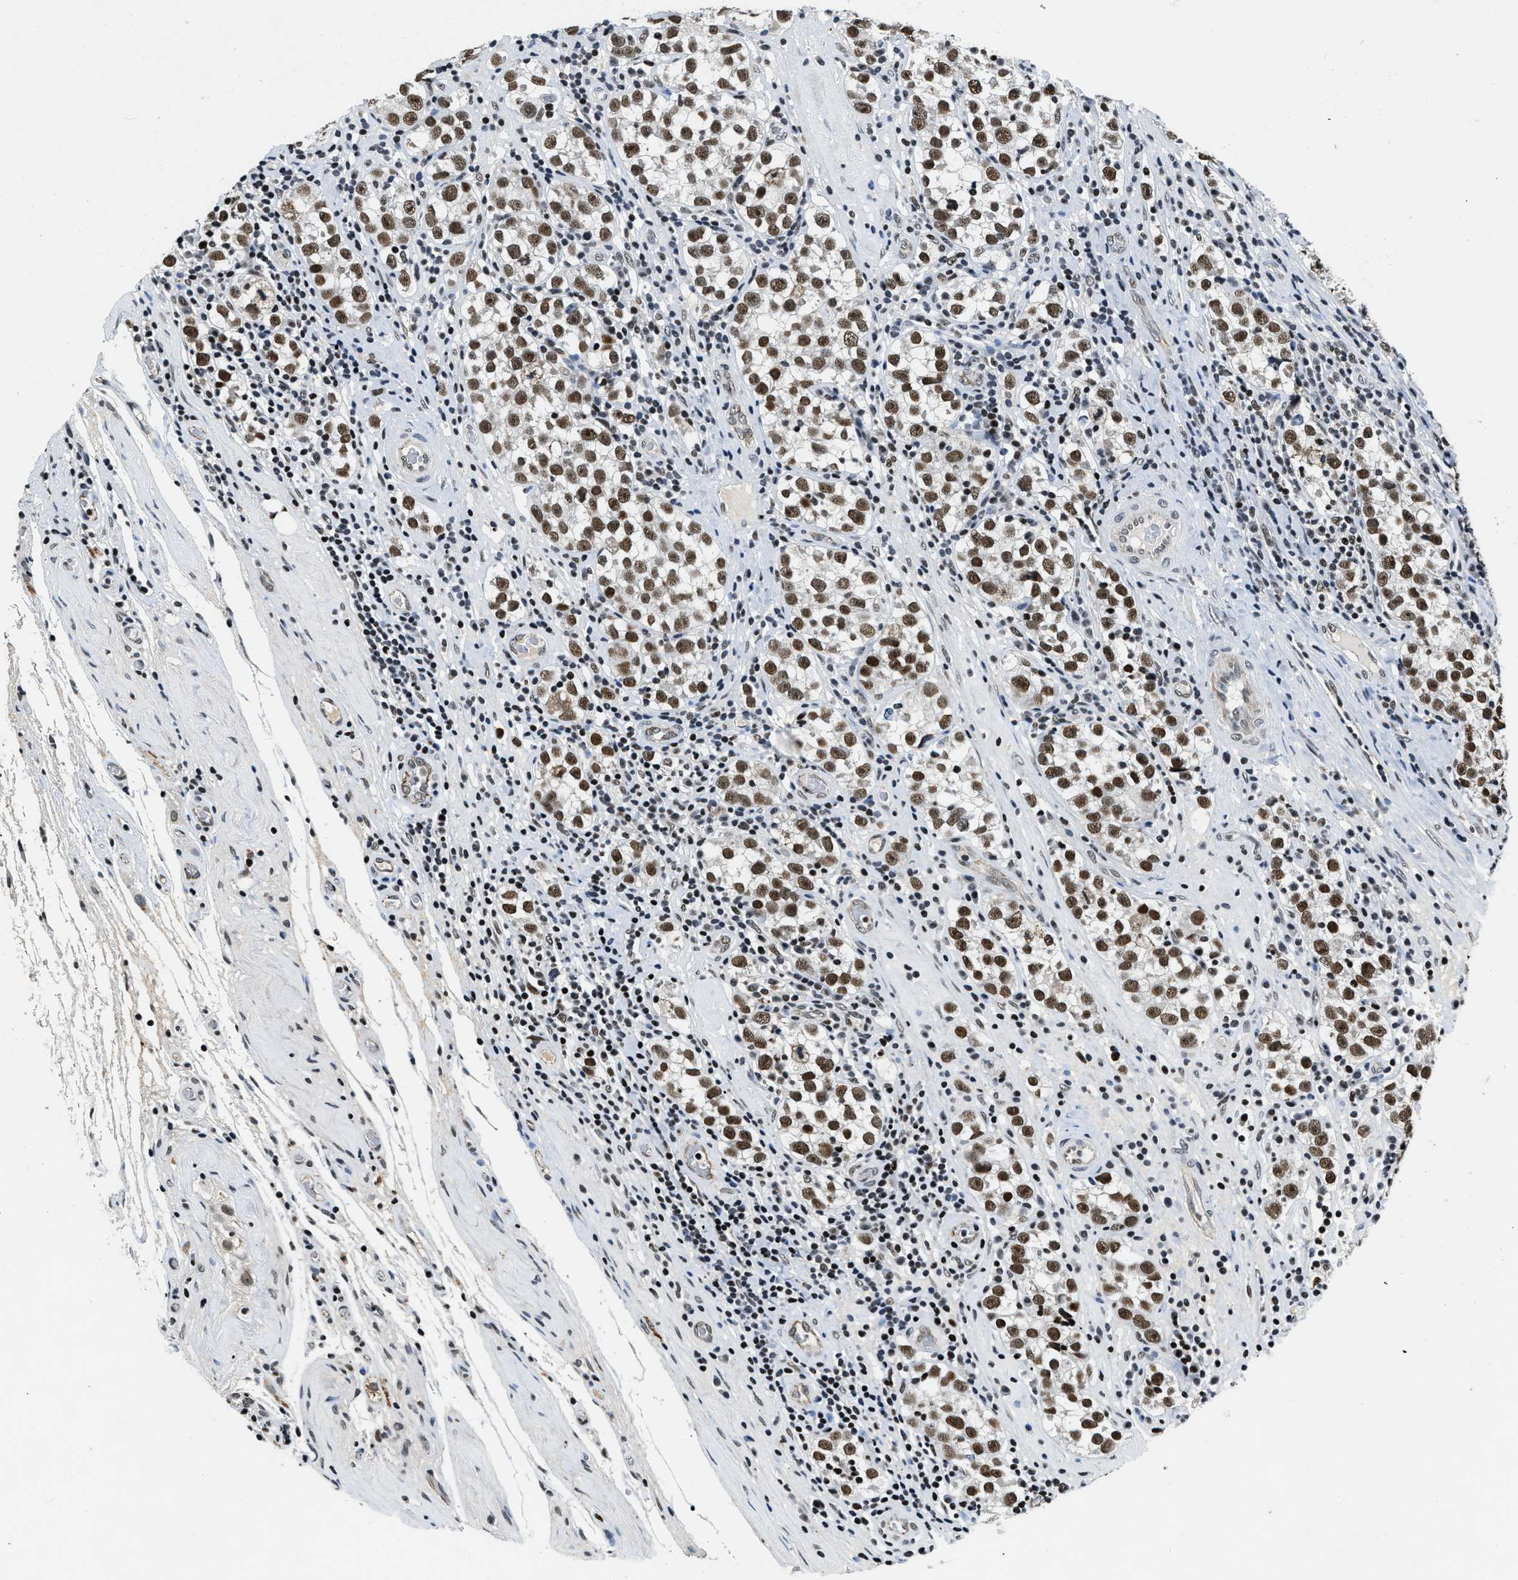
{"staining": {"intensity": "moderate", "quantity": ">75%", "location": "nuclear"}, "tissue": "testis cancer", "cell_type": "Tumor cells", "image_type": "cancer", "snomed": [{"axis": "morphology", "description": "Normal tissue, NOS"}, {"axis": "morphology", "description": "Seminoma, NOS"}, {"axis": "topography", "description": "Testis"}], "caption": "Tumor cells demonstrate moderate nuclear positivity in approximately >75% of cells in testis cancer. The staining was performed using DAB (3,3'-diaminobenzidine) to visualize the protein expression in brown, while the nuclei were stained in blue with hematoxylin (Magnification: 20x).", "gene": "CCNE1", "patient": {"sex": "male", "age": 43}}